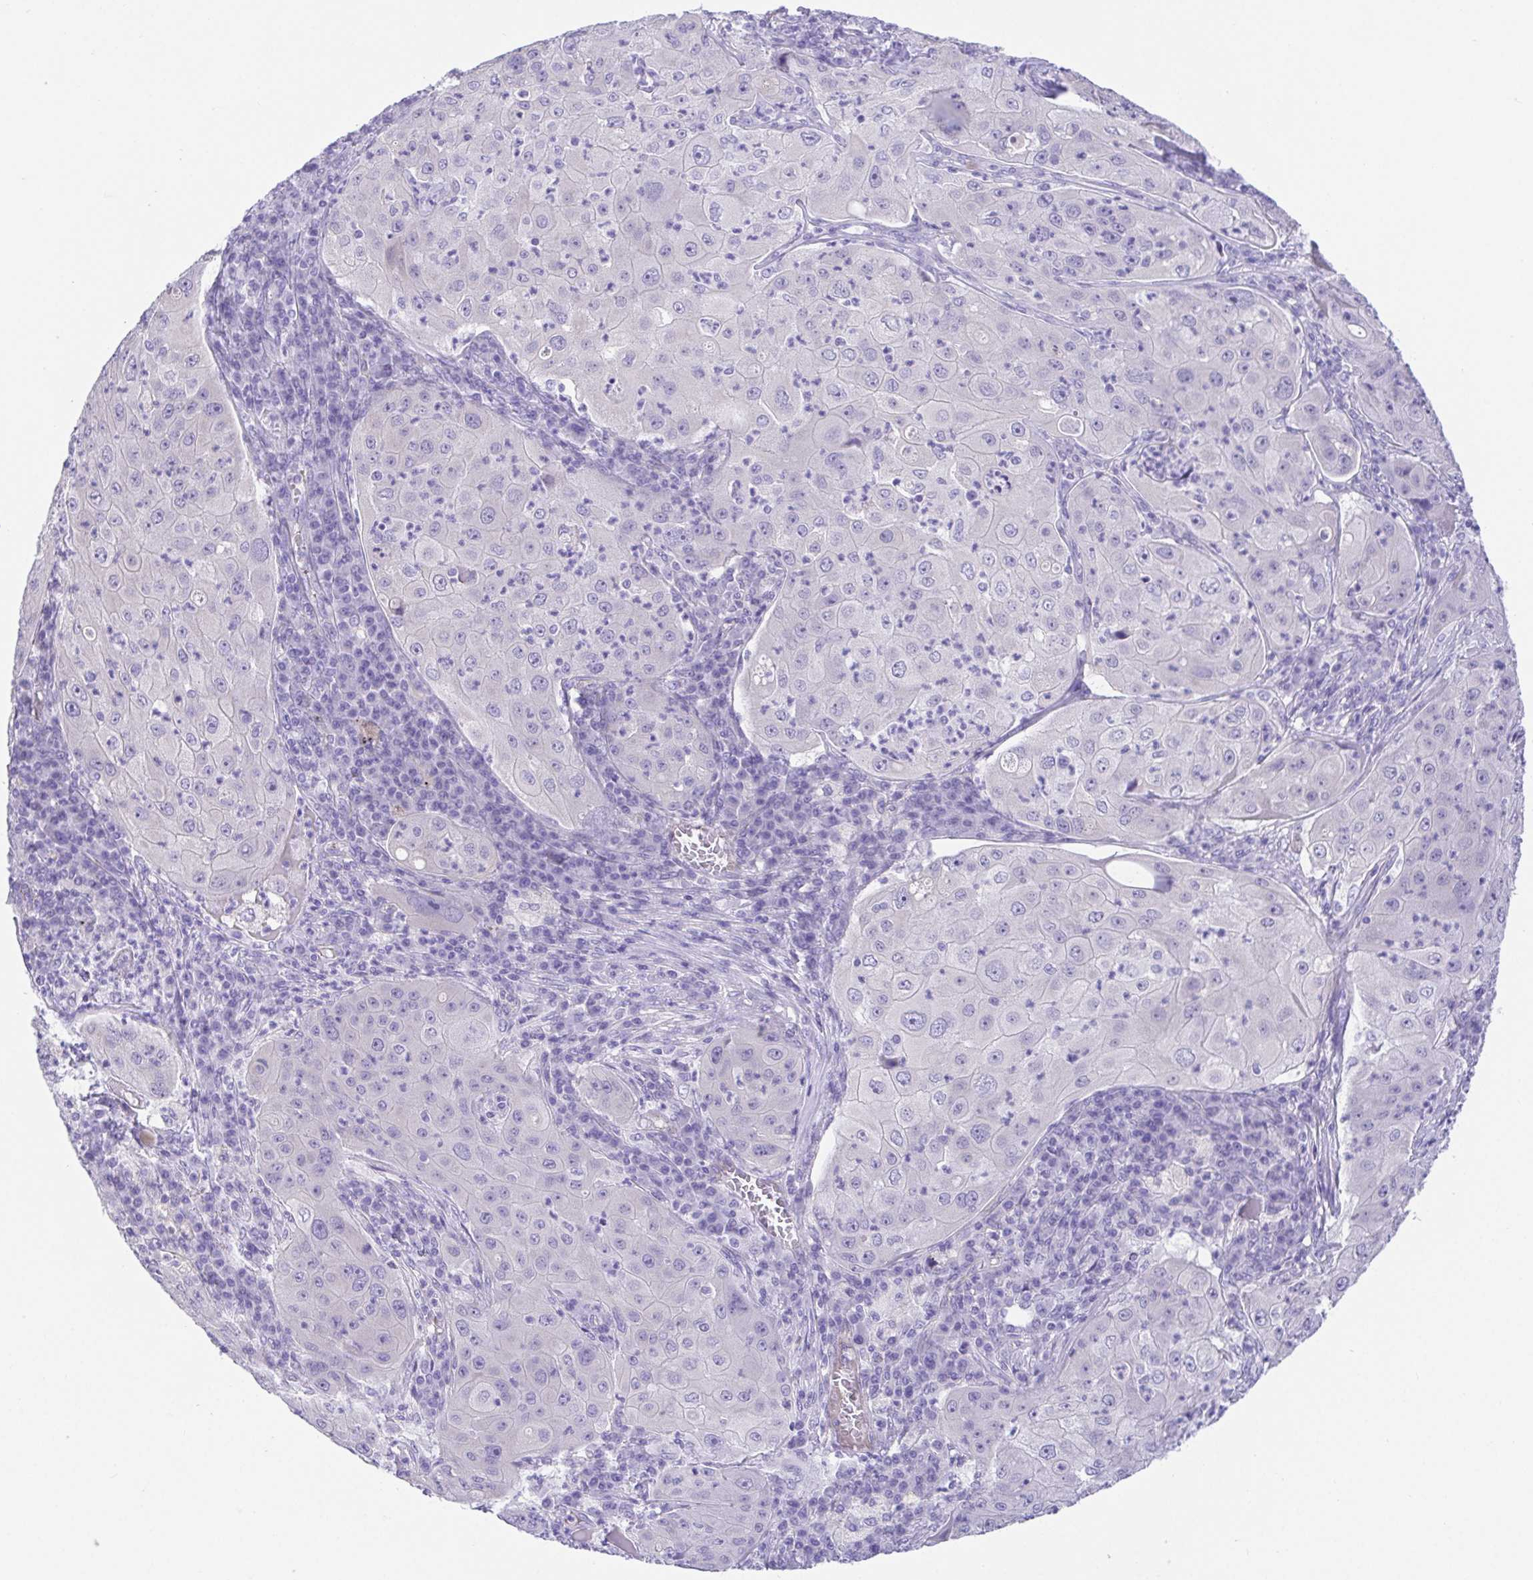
{"staining": {"intensity": "negative", "quantity": "none", "location": "none"}, "tissue": "lung cancer", "cell_type": "Tumor cells", "image_type": "cancer", "snomed": [{"axis": "morphology", "description": "Squamous cell carcinoma, NOS"}, {"axis": "topography", "description": "Lung"}], "caption": "The photomicrograph reveals no staining of tumor cells in lung cancer (squamous cell carcinoma). (Brightfield microscopy of DAB immunohistochemistry at high magnification).", "gene": "SPATA4", "patient": {"sex": "female", "age": 59}}